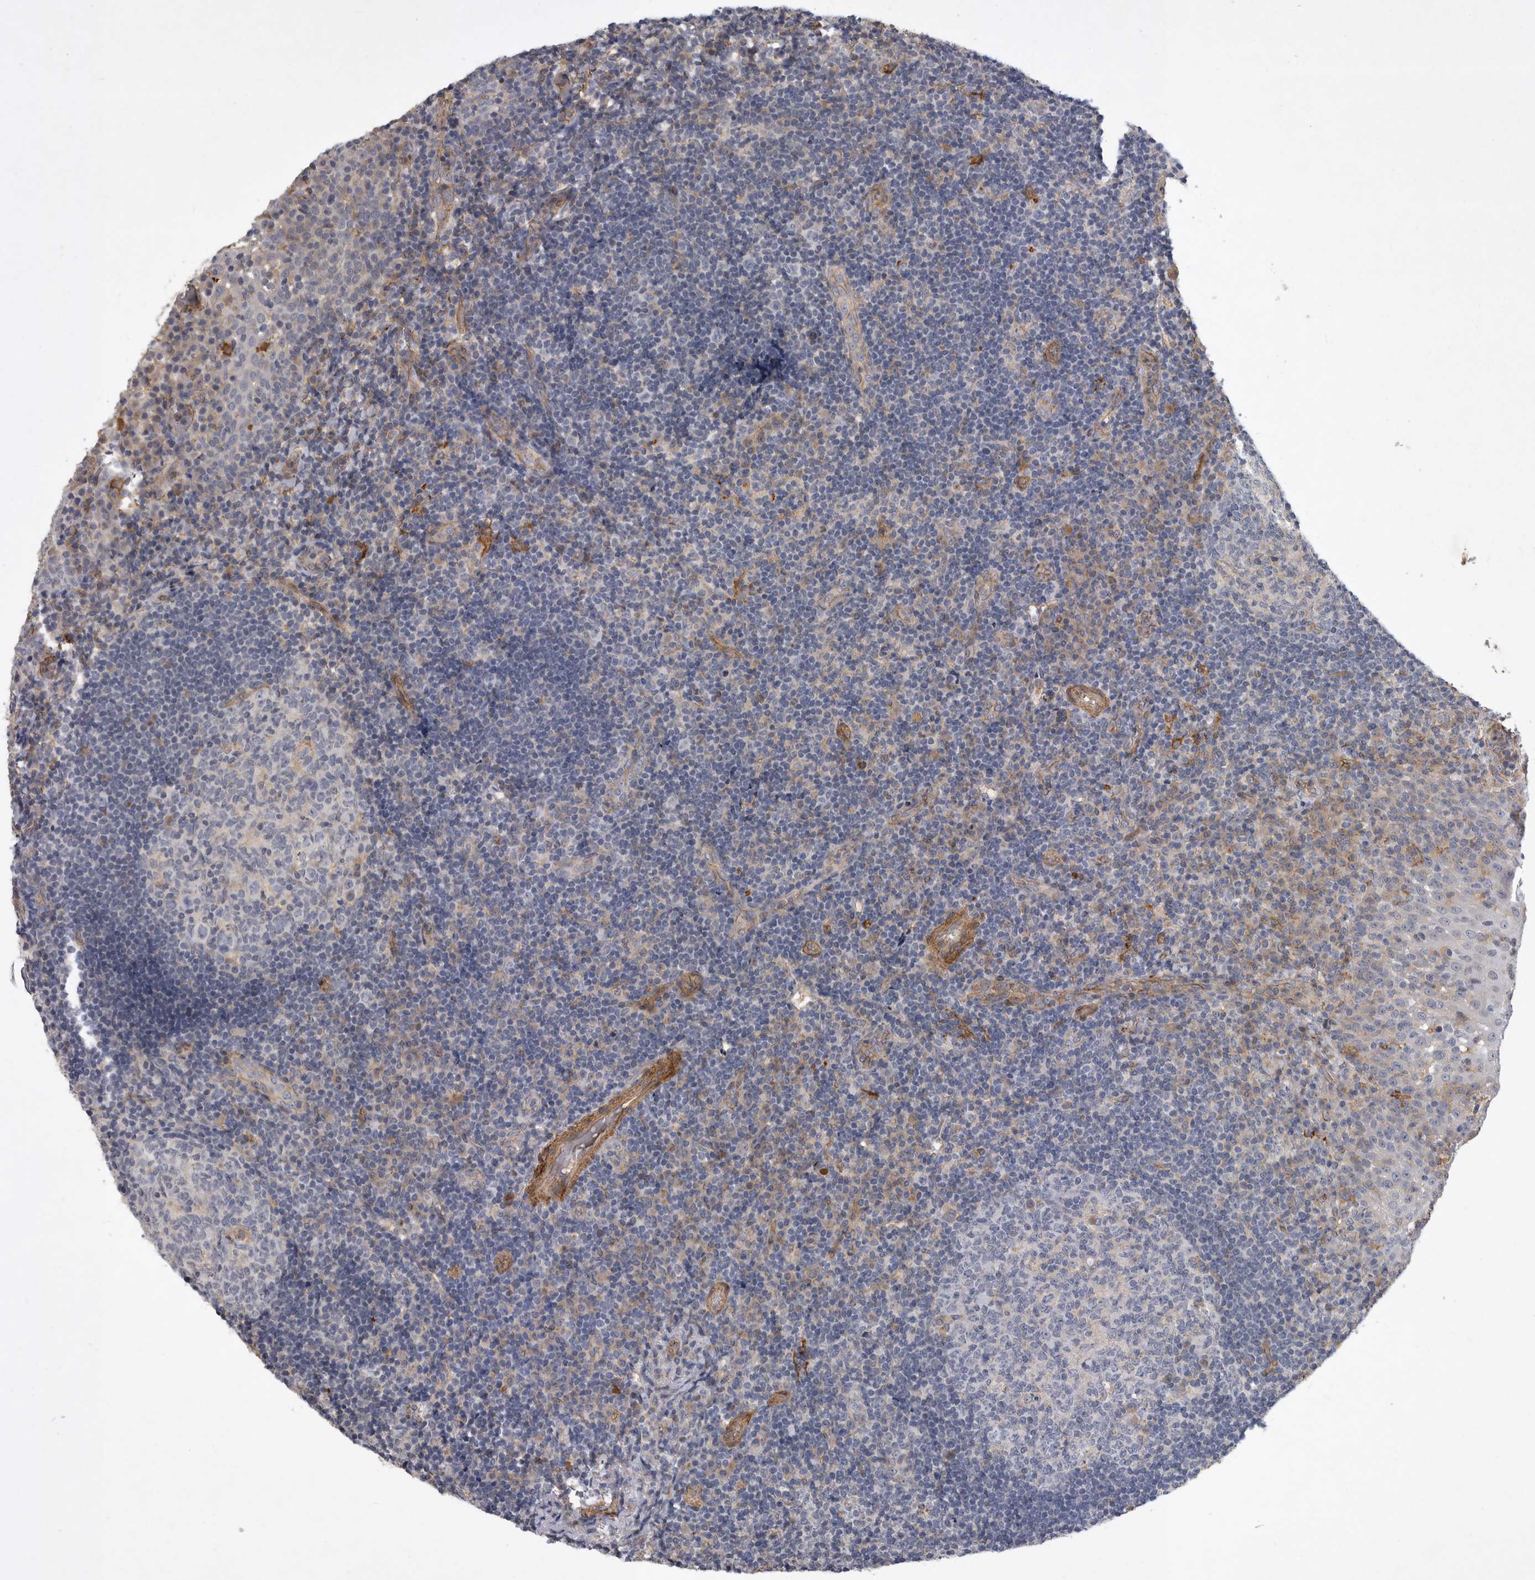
{"staining": {"intensity": "negative", "quantity": "none", "location": "none"}, "tissue": "tonsil", "cell_type": "Germinal center cells", "image_type": "normal", "snomed": [{"axis": "morphology", "description": "Normal tissue, NOS"}, {"axis": "topography", "description": "Tonsil"}], "caption": "High power microscopy photomicrograph of an immunohistochemistry micrograph of unremarkable tonsil, revealing no significant positivity in germinal center cells.", "gene": "ANKFY1", "patient": {"sex": "female", "age": 40}}